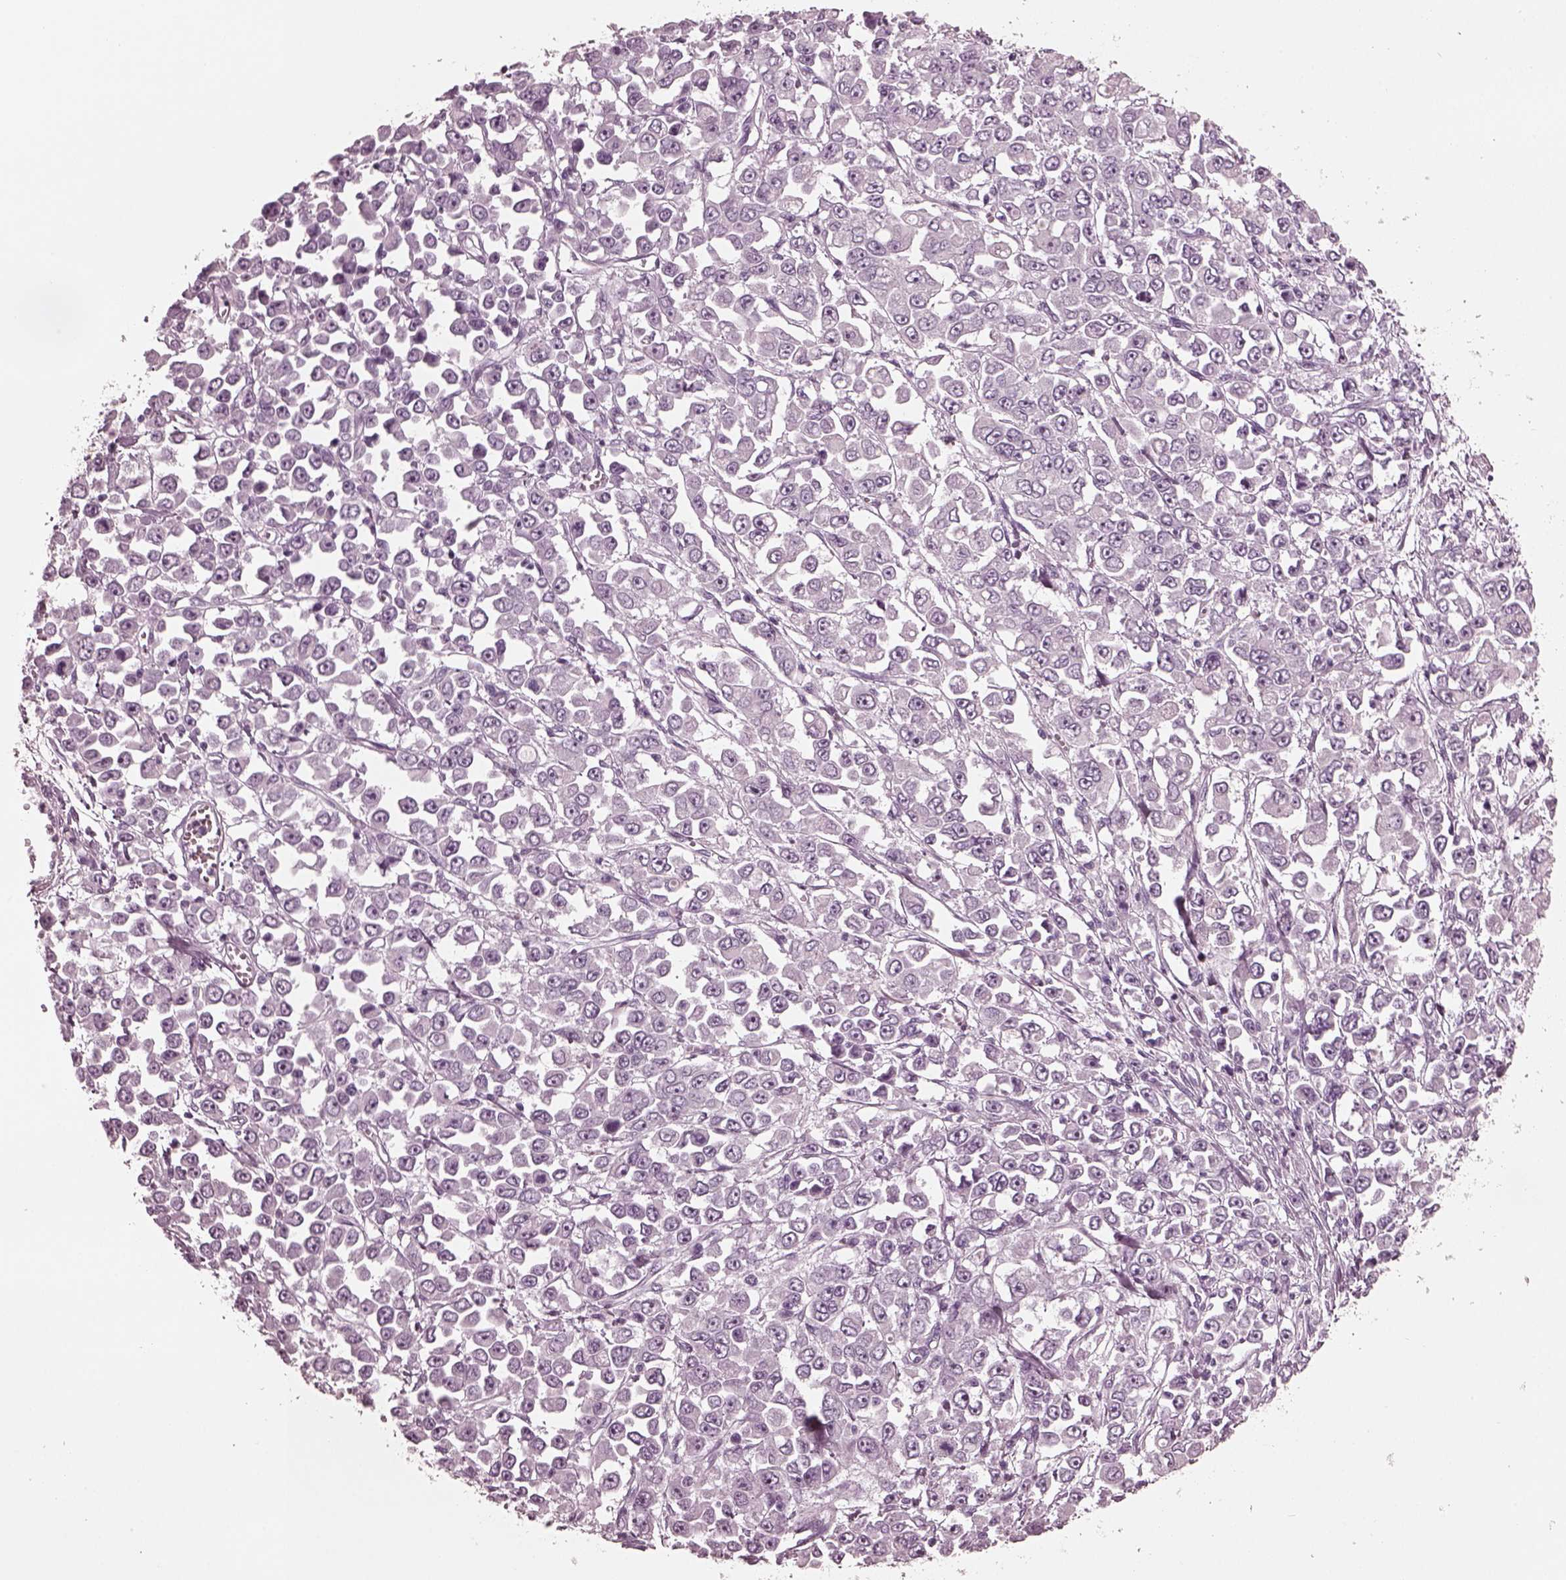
{"staining": {"intensity": "negative", "quantity": "none", "location": "none"}, "tissue": "stomach cancer", "cell_type": "Tumor cells", "image_type": "cancer", "snomed": [{"axis": "morphology", "description": "Adenocarcinoma, NOS"}, {"axis": "topography", "description": "Stomach, upper"}], "caption": "DAB immunohistochemical staining of stomach cancer reveals no significant expression in tumor cells.", "gene": "GRM6", "patient": {"sex": "male", "age": 70}}